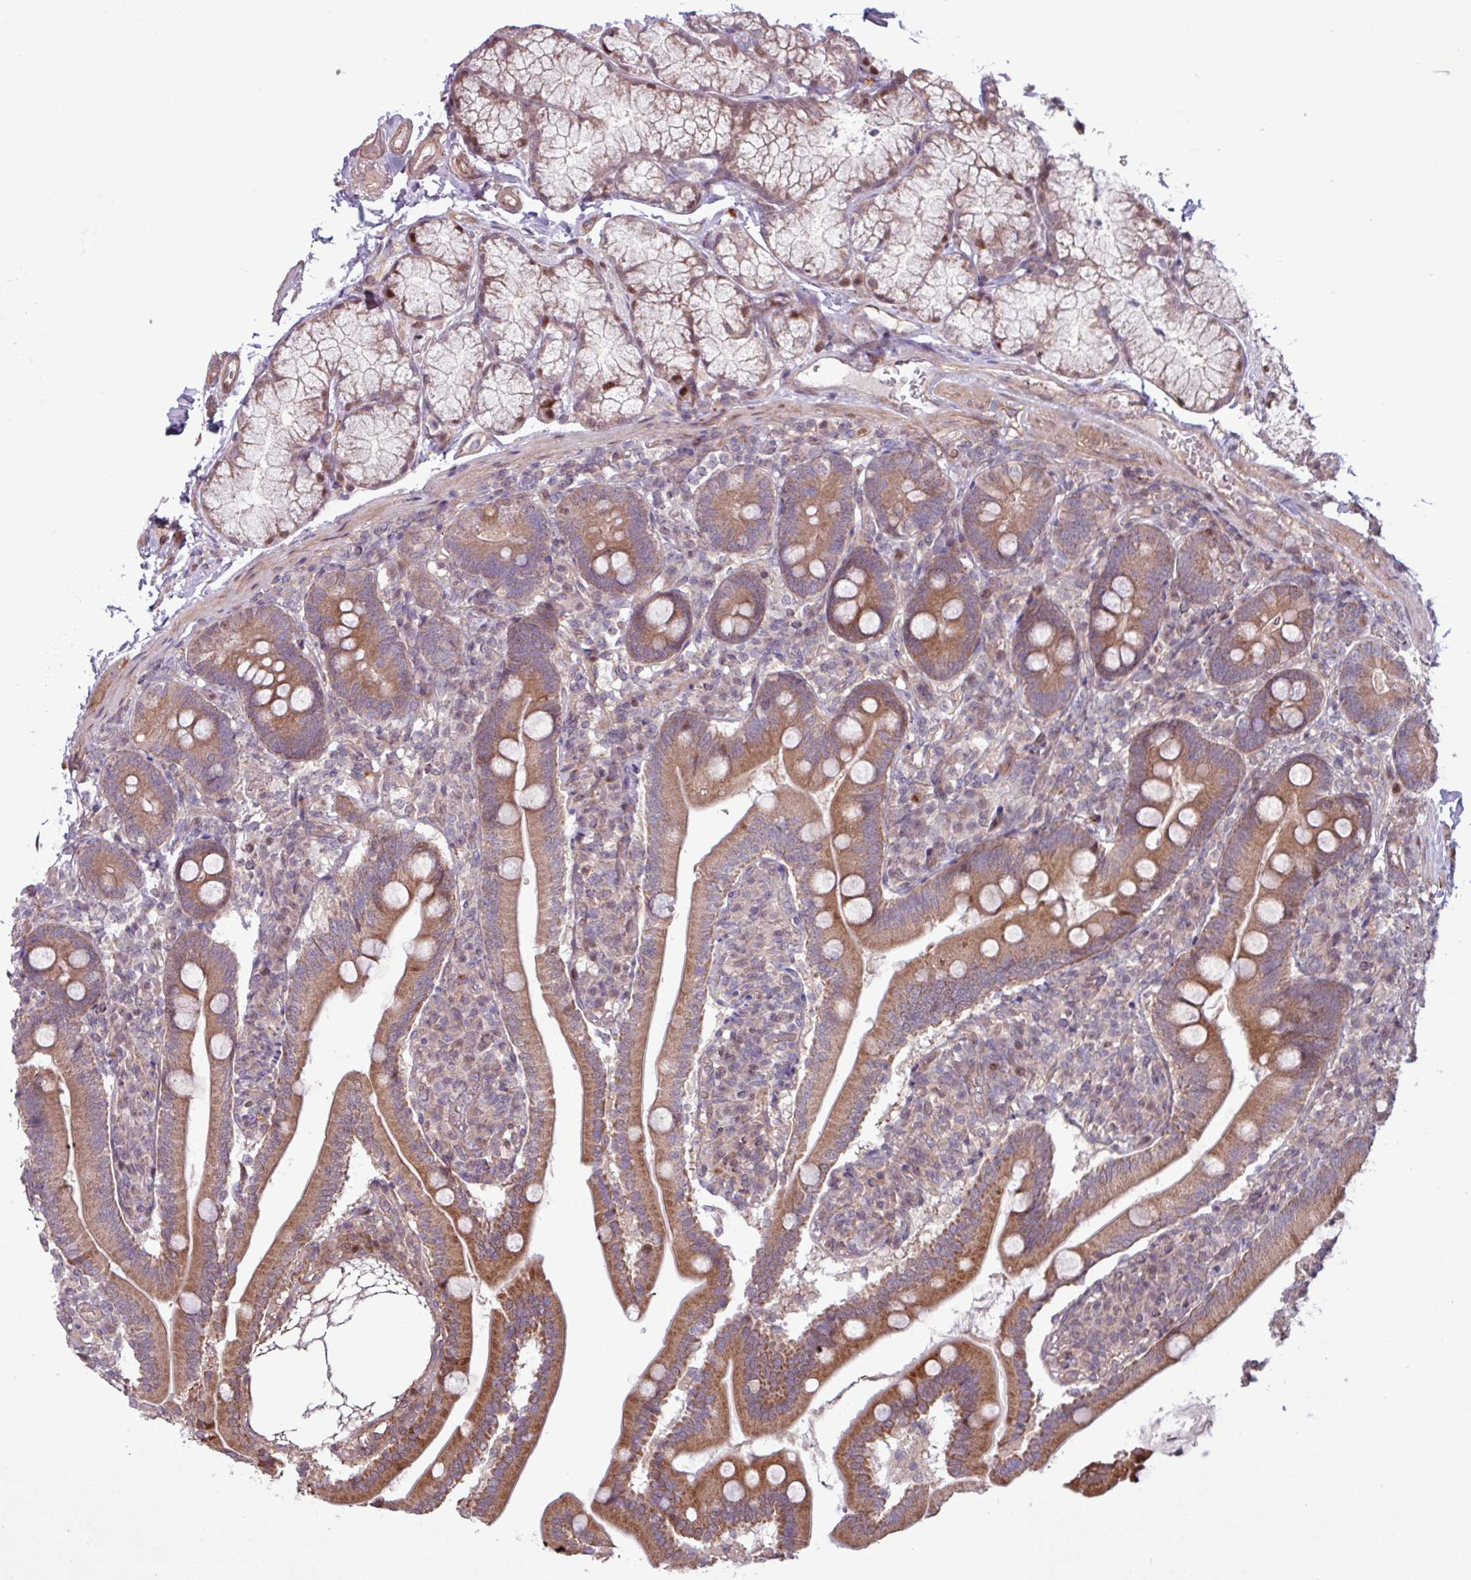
{"staining": {"intensity": "strong", "quantity": ">75%", "location": "cytoplasmic/membranous"}, "tissue": "duodenum", "cell_type": "Glandular cells", "image_type": "normal", "snomed": [{"axis": "morphology", "description": "Normal tissue, NOS"}, {"axis": "topography", "description": "Duodenum"}], "caption": "A histopathology image of human duodenum stained for a protein reveals strong cytoplasmic/membranous brown staining in glandular cells.", "gene": "PDPR", "patient": {"sex": "female", "age": 67}}